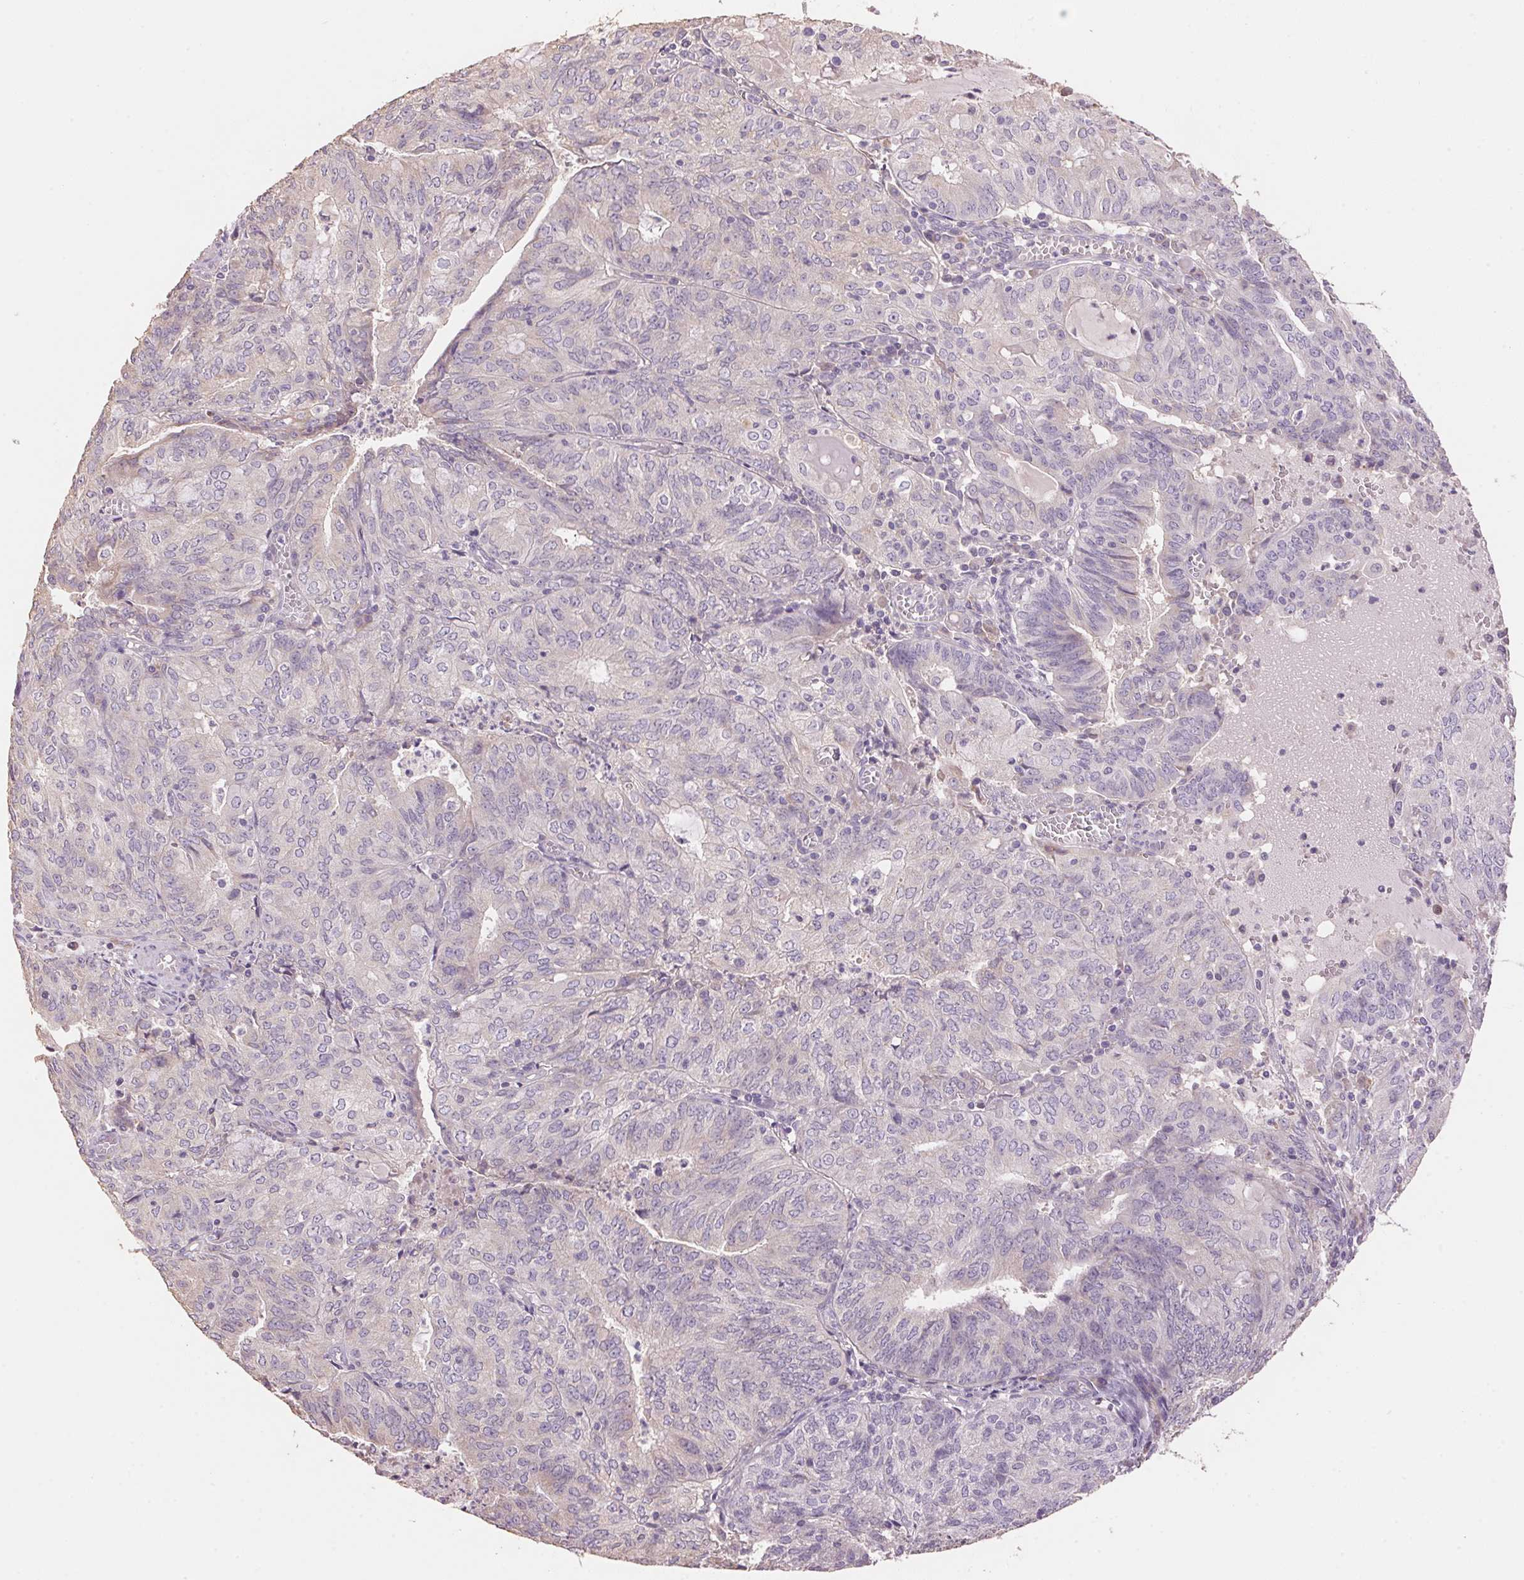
{"staining": {"intensity": "negative", "quantity": "none", "location": "none"}, "tissue": "endometrial cancer", "cell_type": "Tumor cells", "image_type": "cancer", "snomed": [{"axis": "morphology", "description": "Adenocarcinoma, NOS"}, {"axis": "topography", "description": "Endometrium"}], "caption": "An immunohistochemistry histopathology image of endometrial adenocarcinoma is shown. There is no staining in tumor cells of endometrial adenocarcinoma.", "gene": "LYZL6", "patient": {"sex": "female", "age": 82}}